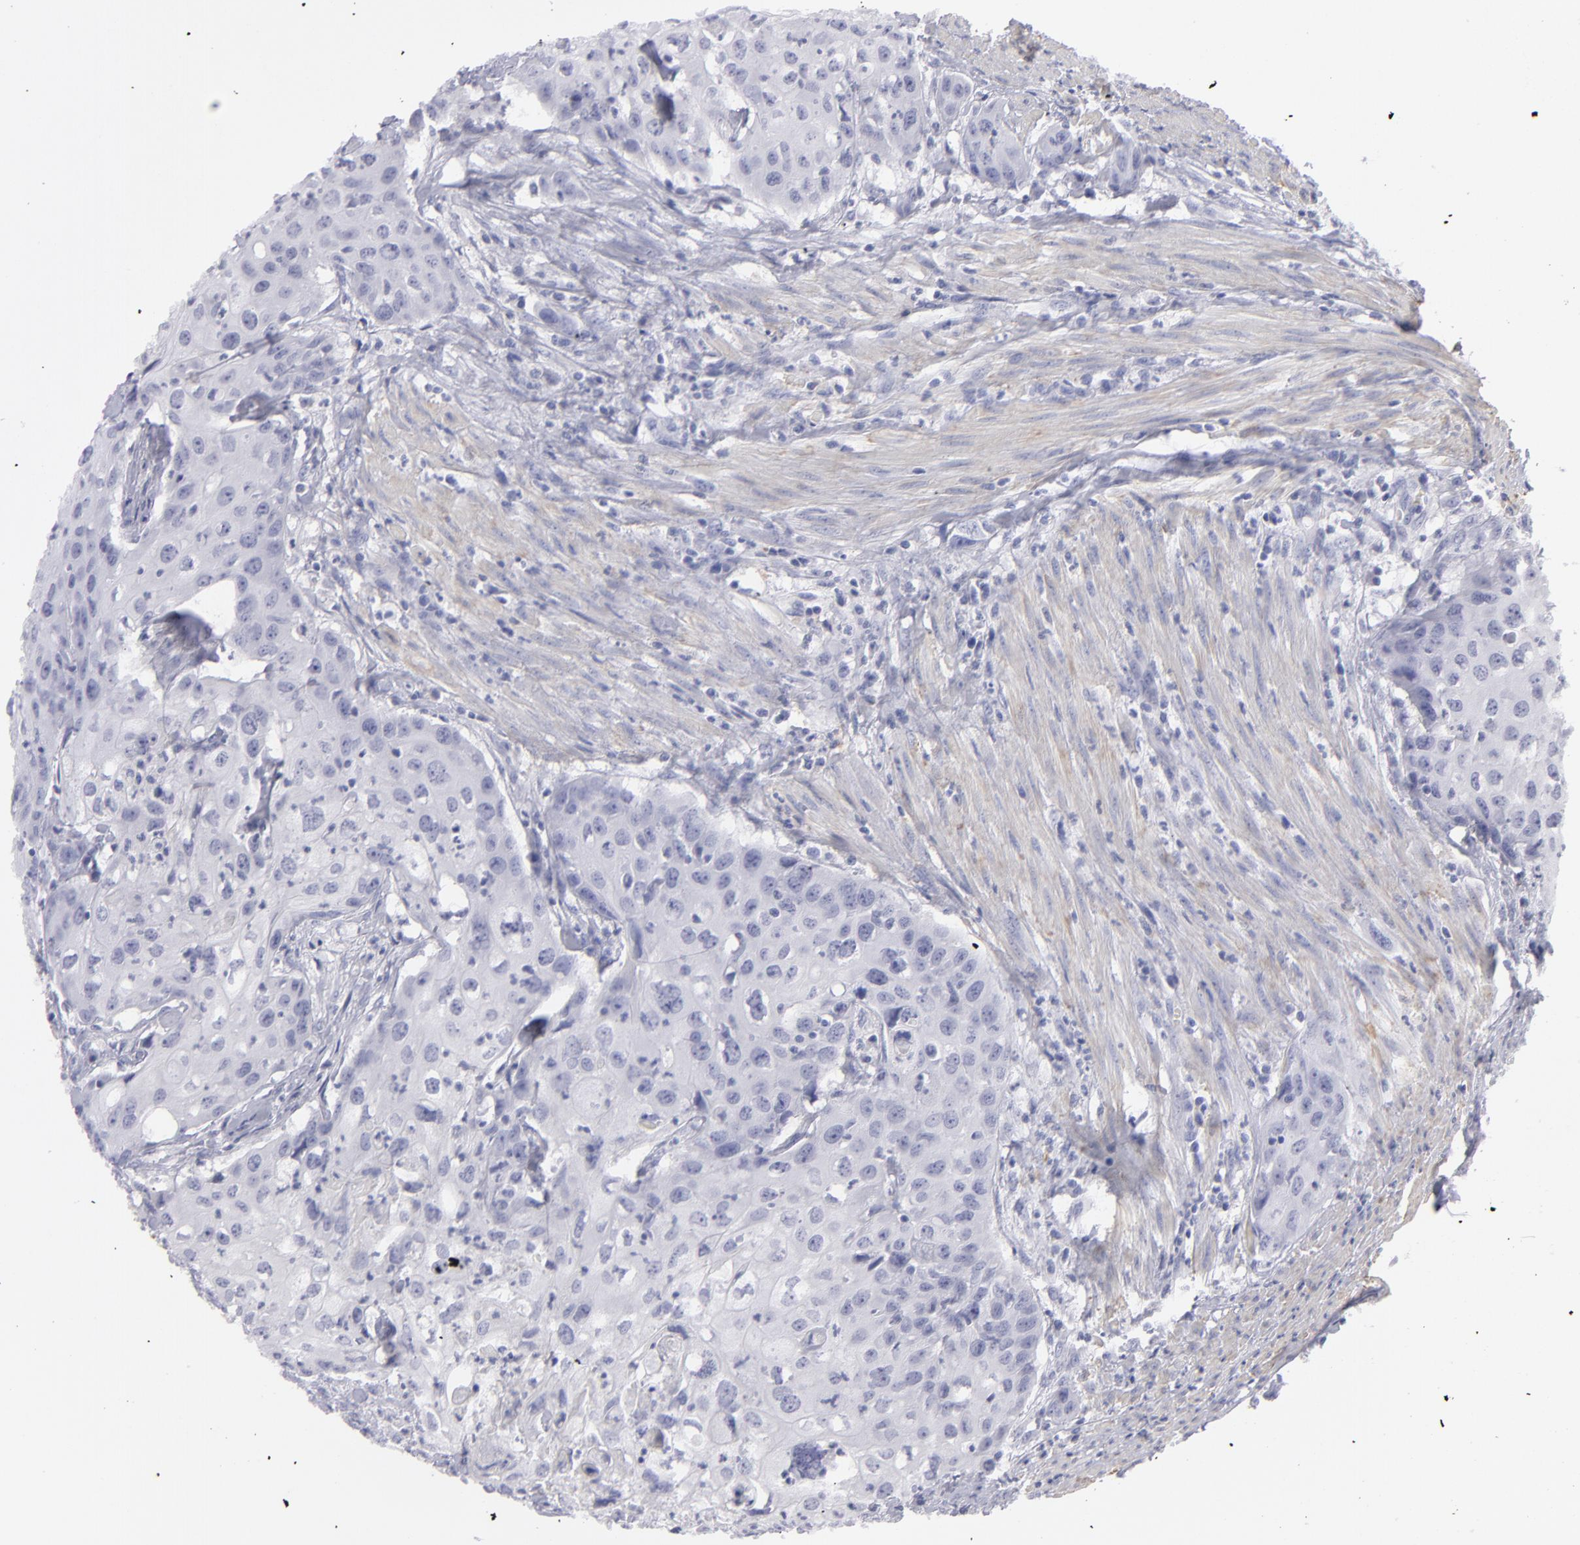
{"staining": {"intensity": "negative", "quantity": "none", "location": "none"}, "tissue": "urothelial cancer", "cell_type": "Tumor cells", "image_type": "cancer", "snomed": [{"axis": "morphology", "description": "Urothelial carcinoma, High grade"}, {"axis": "topography", "description": "Urinary bladder"}], "caption": "Micrograph shows no significant protein staining in tumor cells of high-grade urothelial carcinoma. (DAB immunohistochemistry visualized using brightfield microscopy, high magnification).", "gene": "MYH11", "patient": {"sex": "male", "age": 54}}